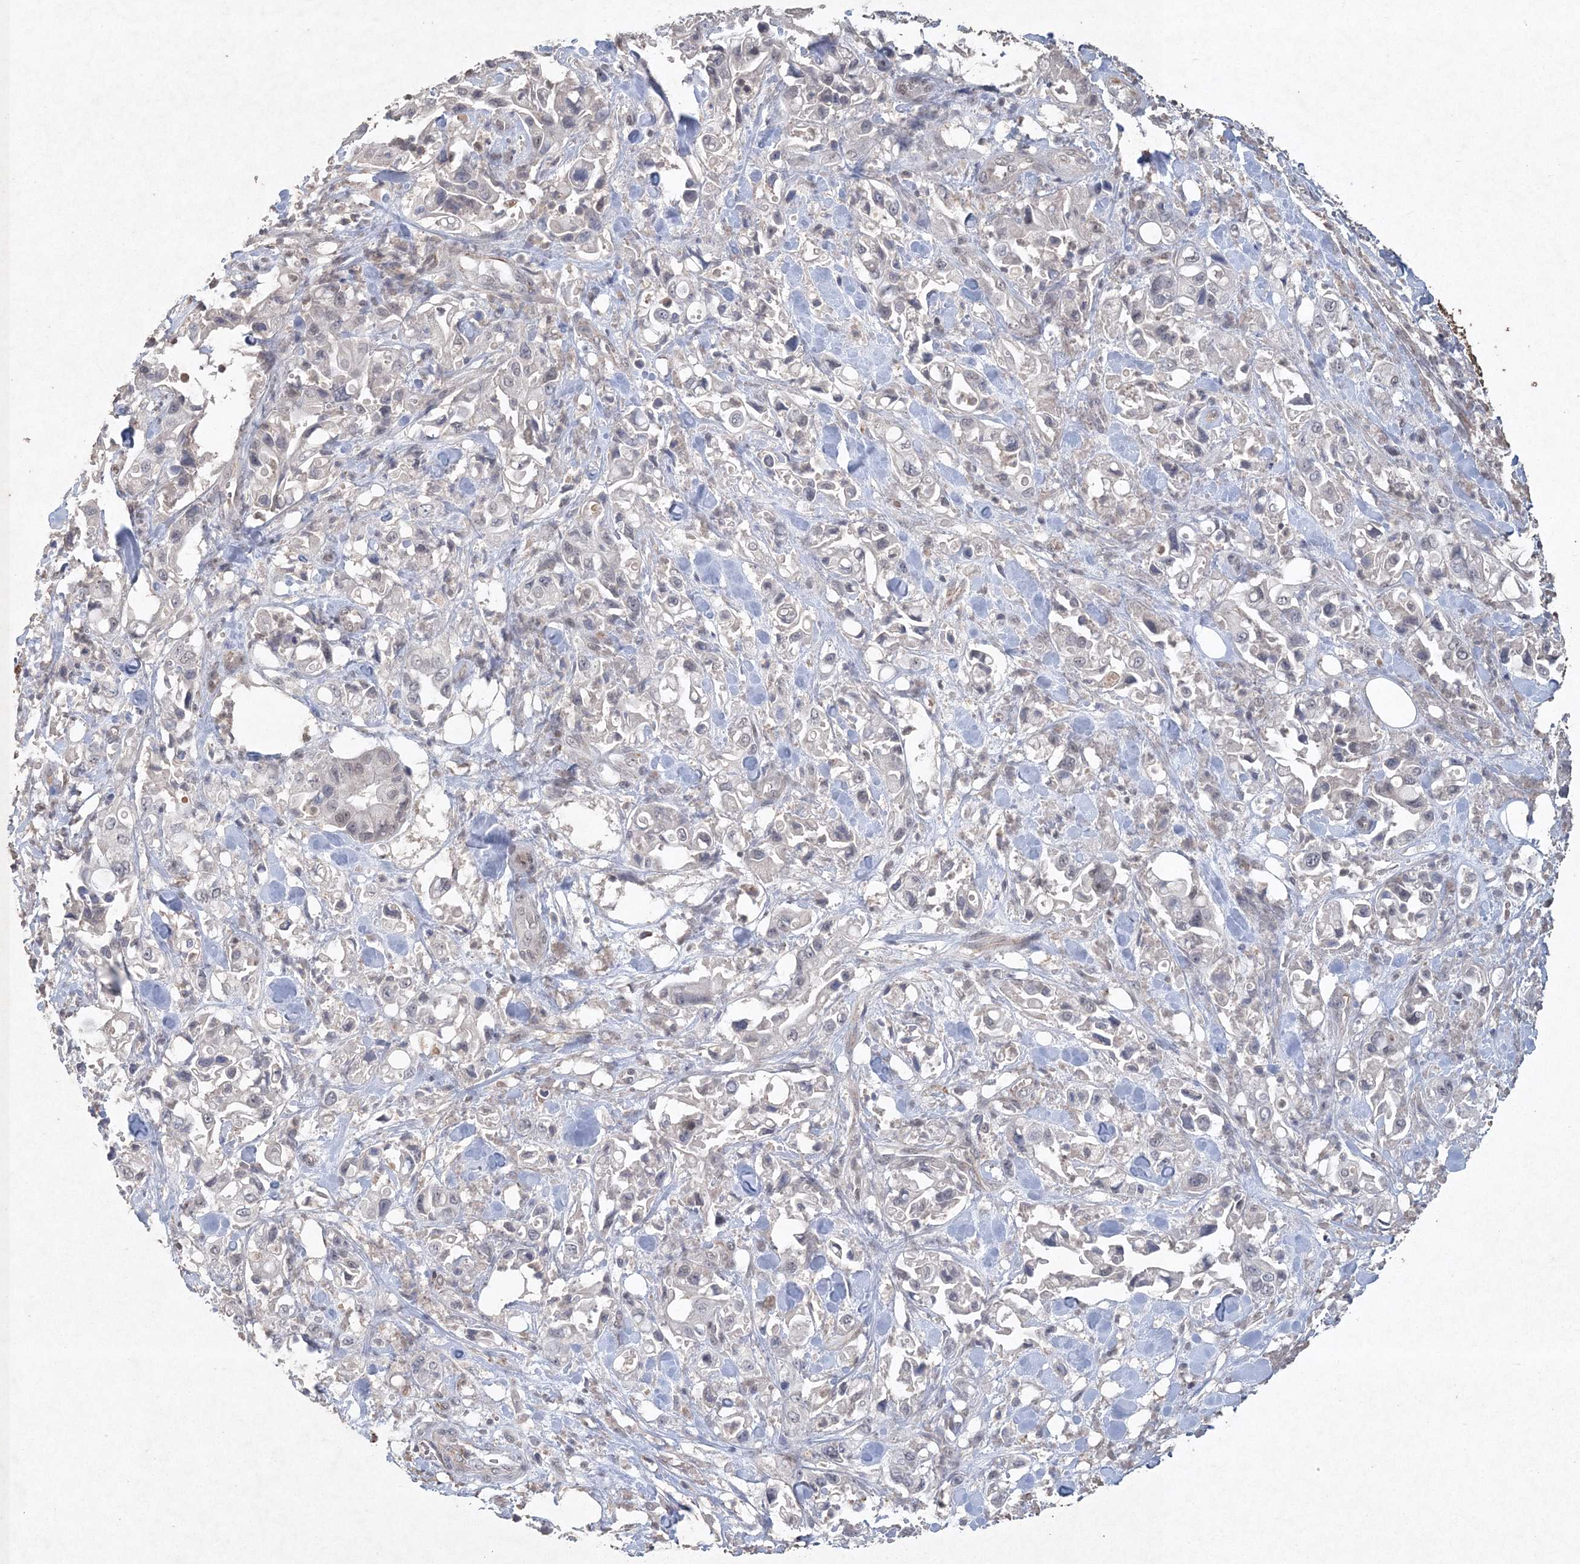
{"staining": {"intensity": "negative", "quantity": "none", "location": "none"}, "tissue": "pancreatic cancer", "cell_type": "Tumor cells", "image_type": "cancer", "snomed": [{"axis": "morphology", "description": "Adenocarcinoma, NOS"}, {"axis": "topography", "description": "Pancreas"}], "caption": "Immunohistochemical staining of human adenocarcinoma (pancreatic) shows no significant staining in tumor cells.", "gene": "UIMC1", "patient": {"sex": "male", "age": 70}}